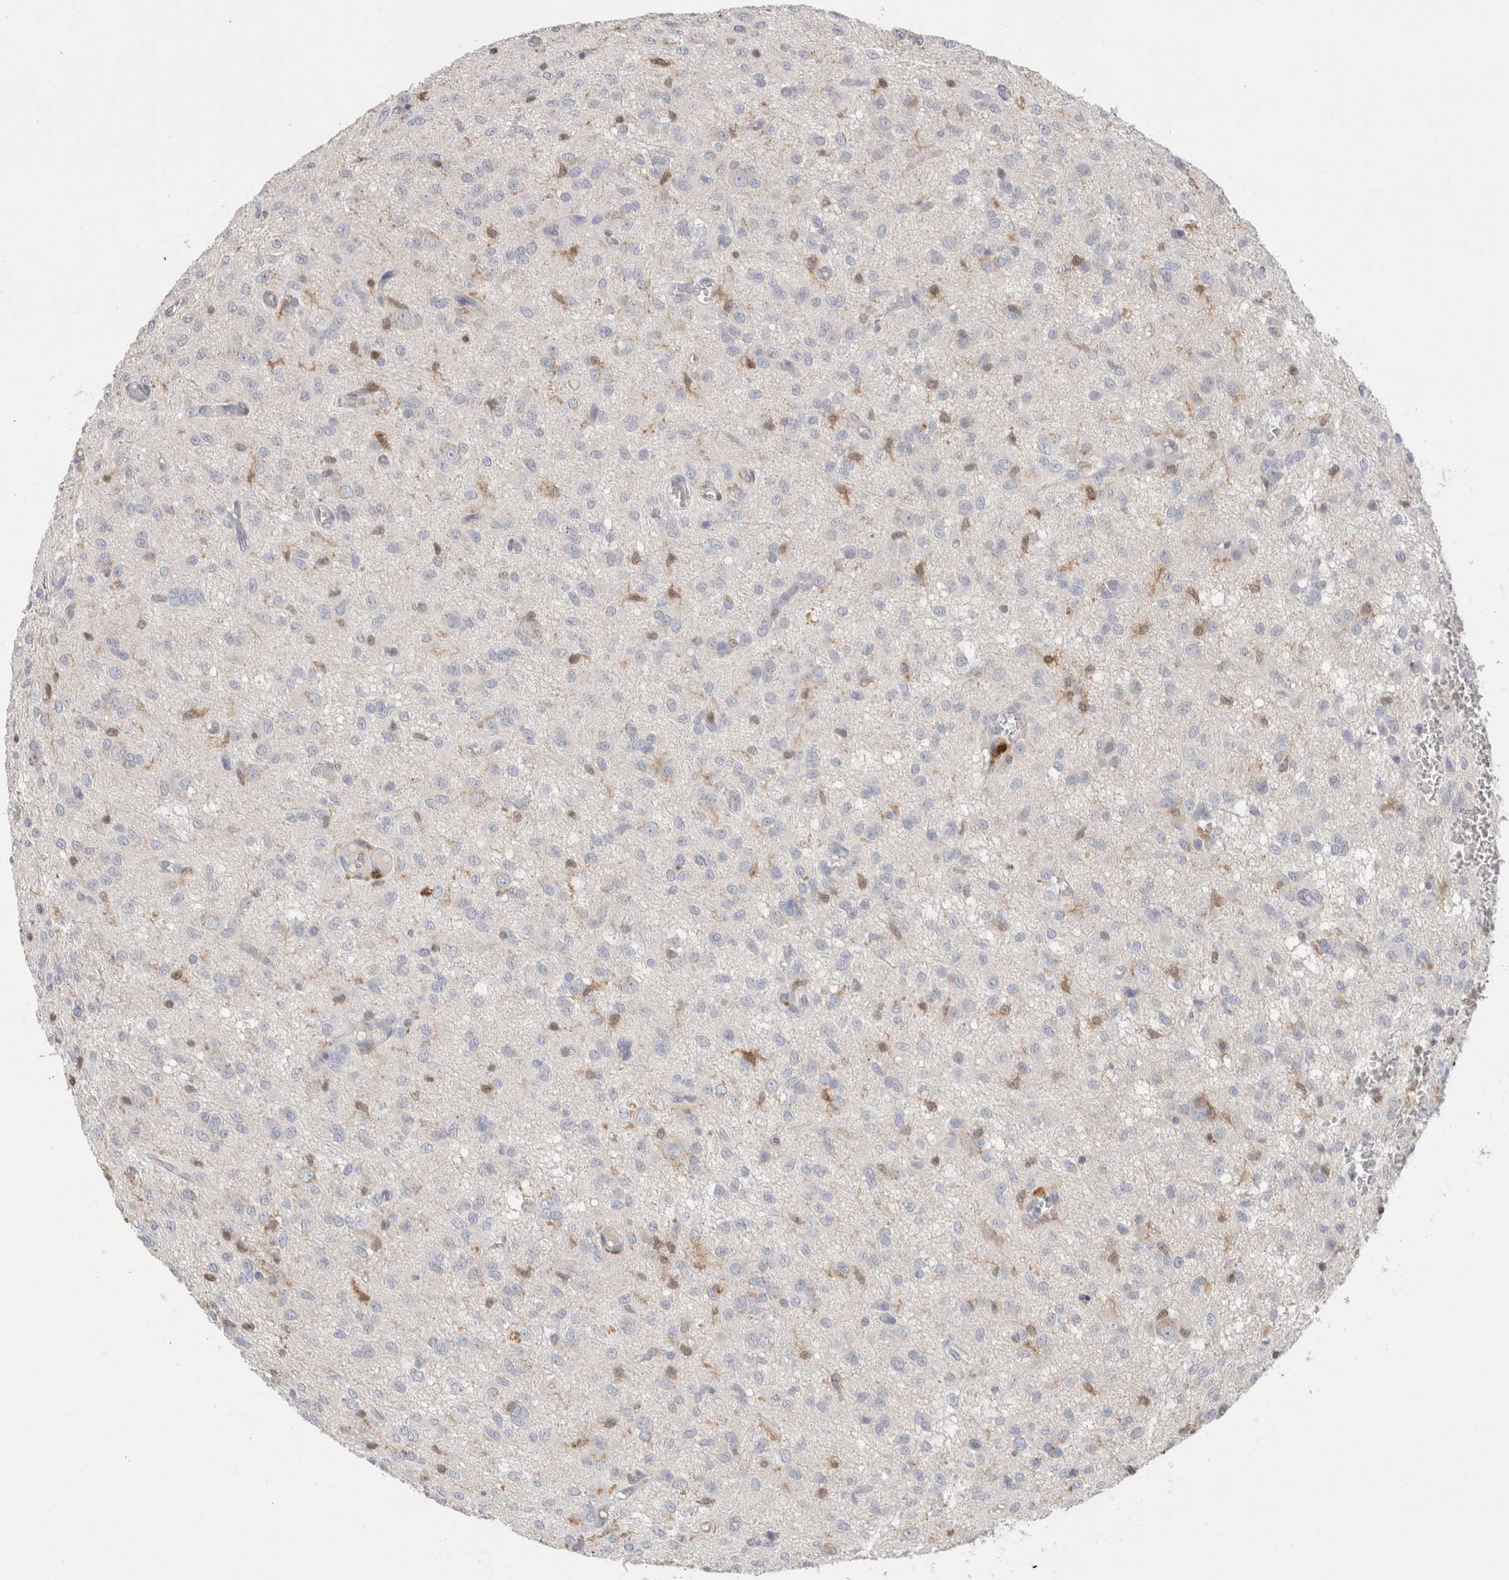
{"staining": {"intensity": "negative", "quantity": "none", "location": "none"}, "tissue": "glioma", "cell_type": "Tumor cells", "image_type": "cancer", "snomed": [{"axis": "morphology", "description": "Glioma, malignant, High grade"}, {"axis": "topography", "description": "Brain"}], "caption": "An image of human high-grade glioma (malignant) is negative for staining in tumor cells. Brightfield microscopy of immunohistochemistry (IHC) stained with DAB (brown) and hematoxylin (blue), captured at high magnification.", "gene": "HPGDS", "patient": {"sex": "female", "age": 59}}